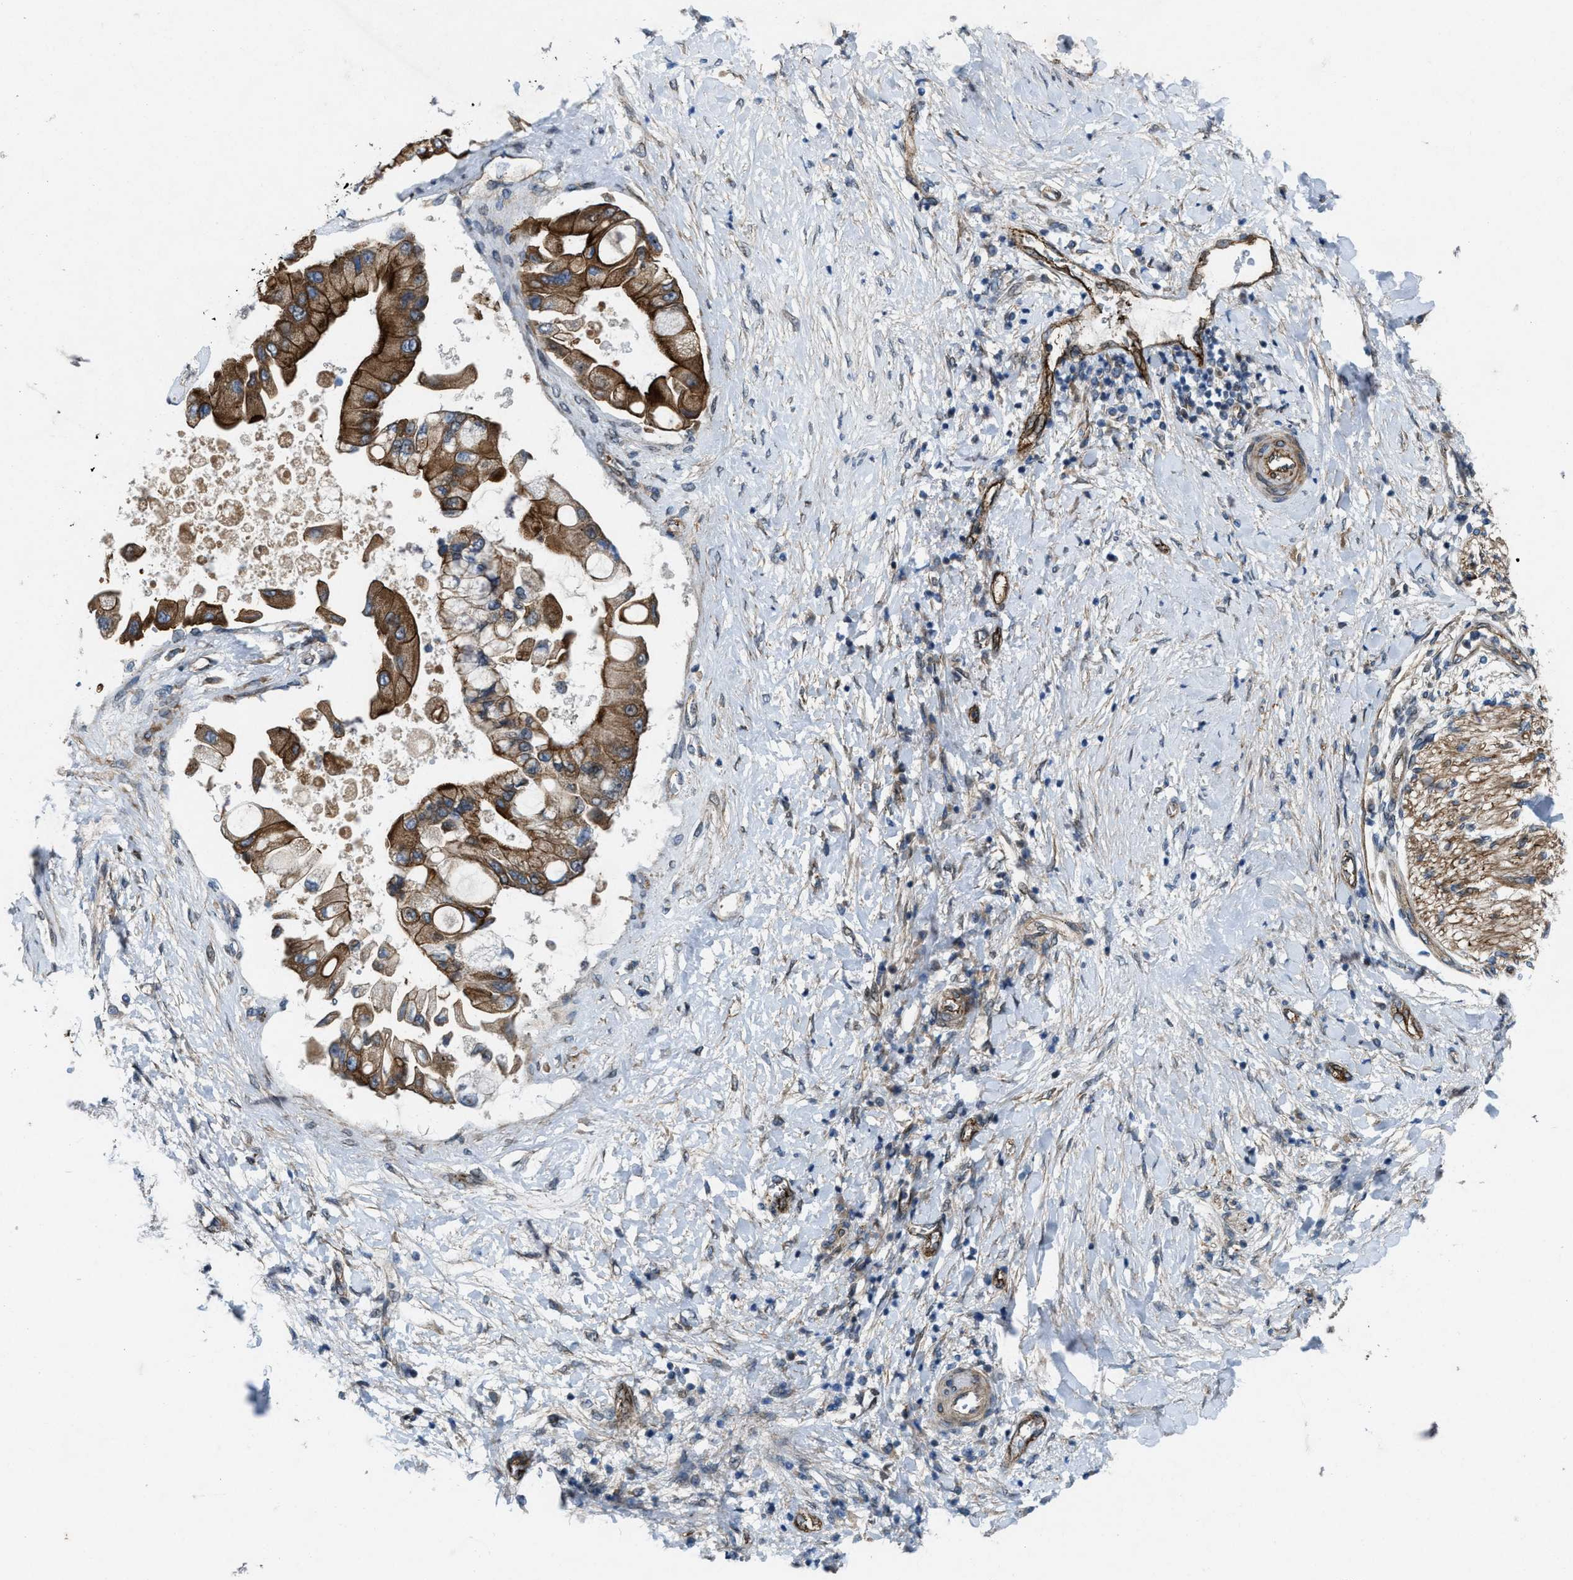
{"staining": {"intensity": "moderate", "quantity": ">75%", "location": "cytoplasmic/membranous"}, "tissue": "liver cancer", "cell_type": "Tumor cells", "image_type": "cancer", "snomed": [{"axis": "morphology", "description": "Cholangiocarcinoma"}, {"axis": "topography", "description": "Liver"}], "caption": "There is medium levels of moderate cytoplasmic/membranous positivity in tumor cells of liver cancer (cholangiocarcinoma), as demonstrated by immunohistochemical staining (brown color).", "gene": "URGCP", "patient": {"sex": "male", "age": 50}}